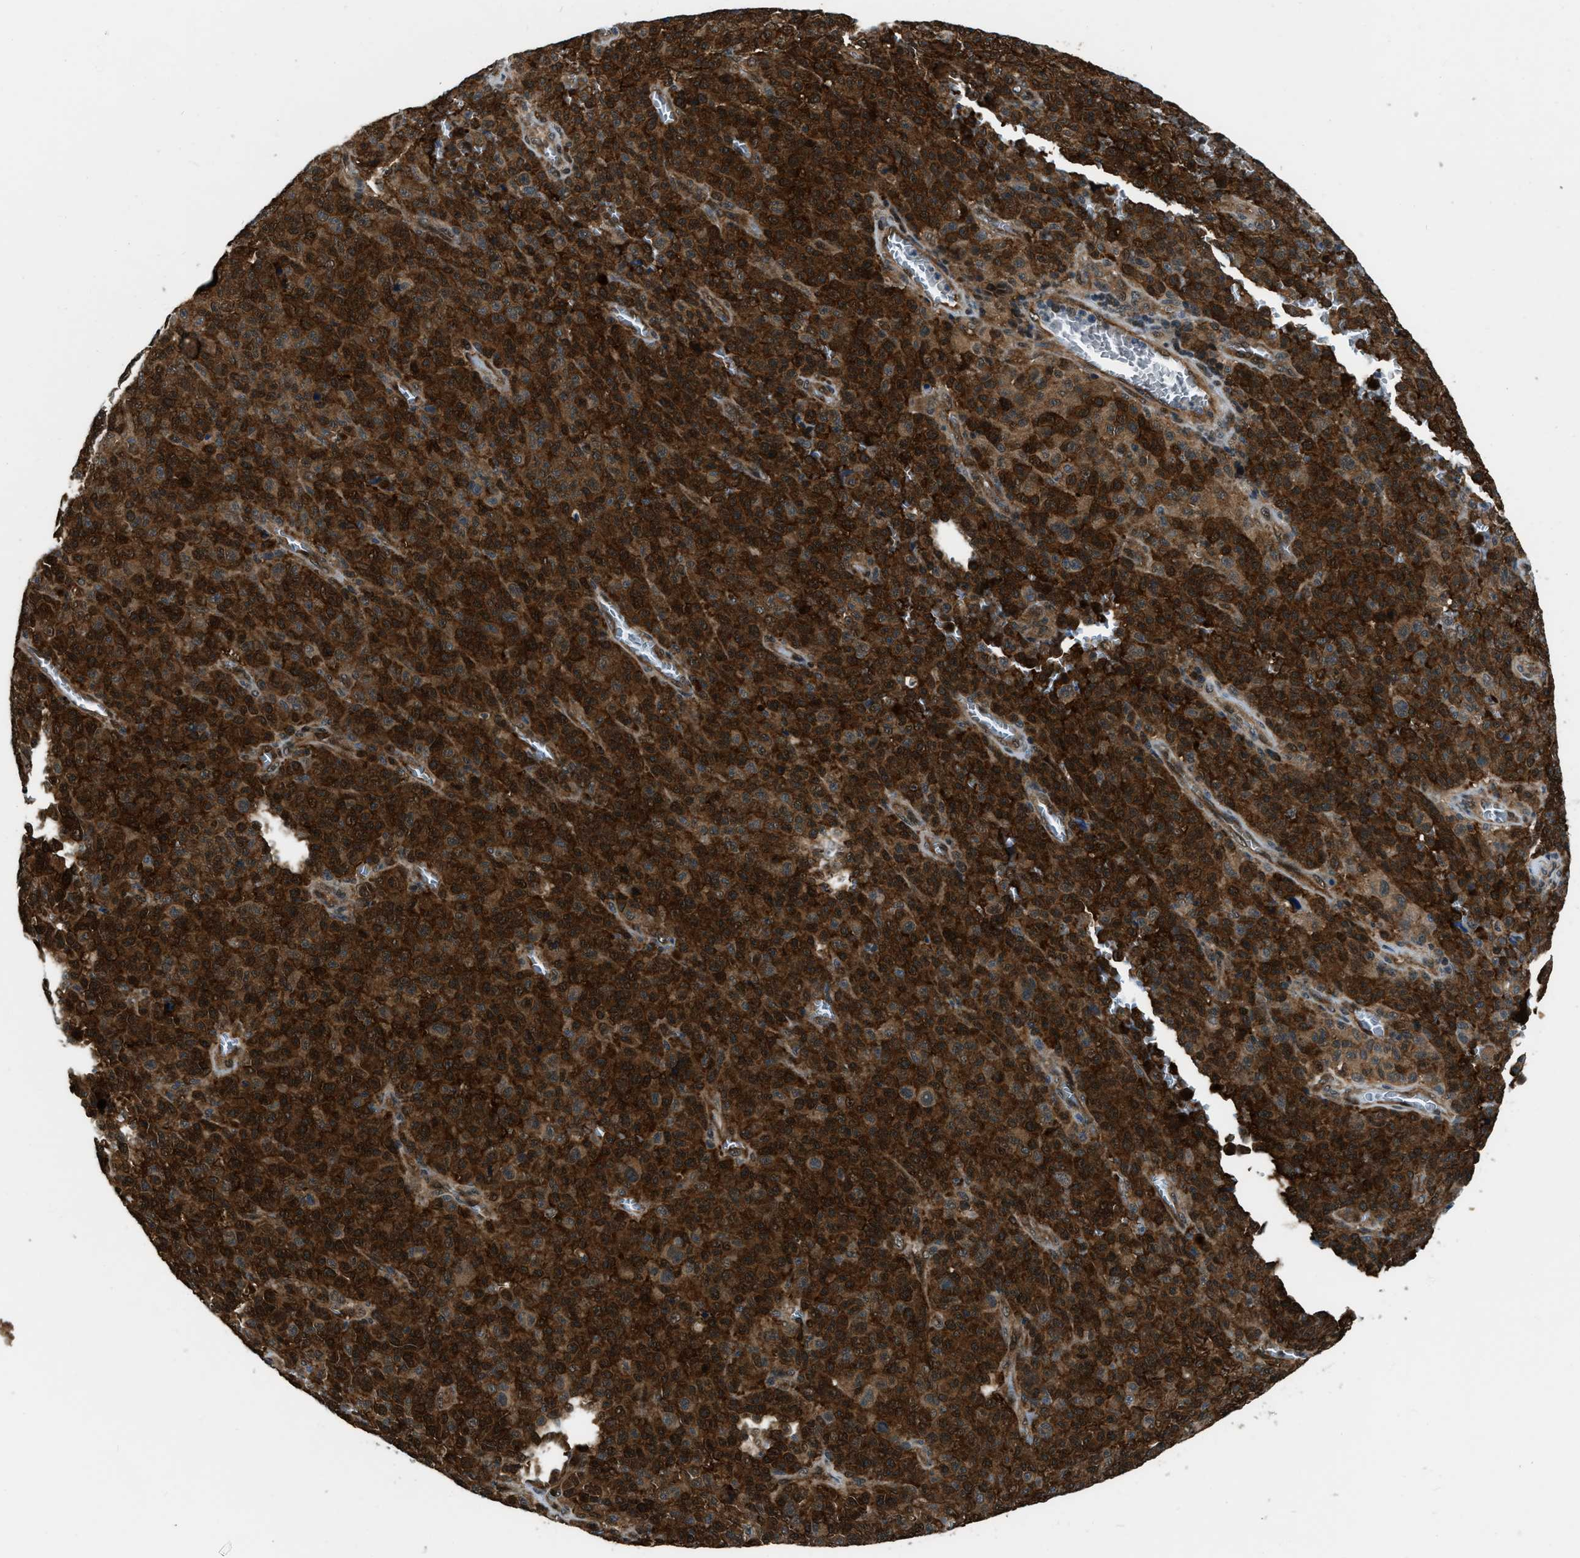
{"staining": {"intensity": "strong", "quantity": ">75%", "location": "cytoplasmic/membranous,nuclear"}, "tissue": "melanoma", "cell_type": "Tumor cells", "image_type": "cancer", "snomed": [{"axis": "morphology", "description": "Malignant melanoma, NOS"}, {"axis": "topography", "description": "Skin"}], "caption": "Malignant melanoma tissue exhibits strong cytoplasmic/membranous and nuclear expression in approximately >75% of tumor cells, visualized by immunohistochemistry.", "gene": "NUDCD3", "patient": {"sex": "female", "age": 82}}